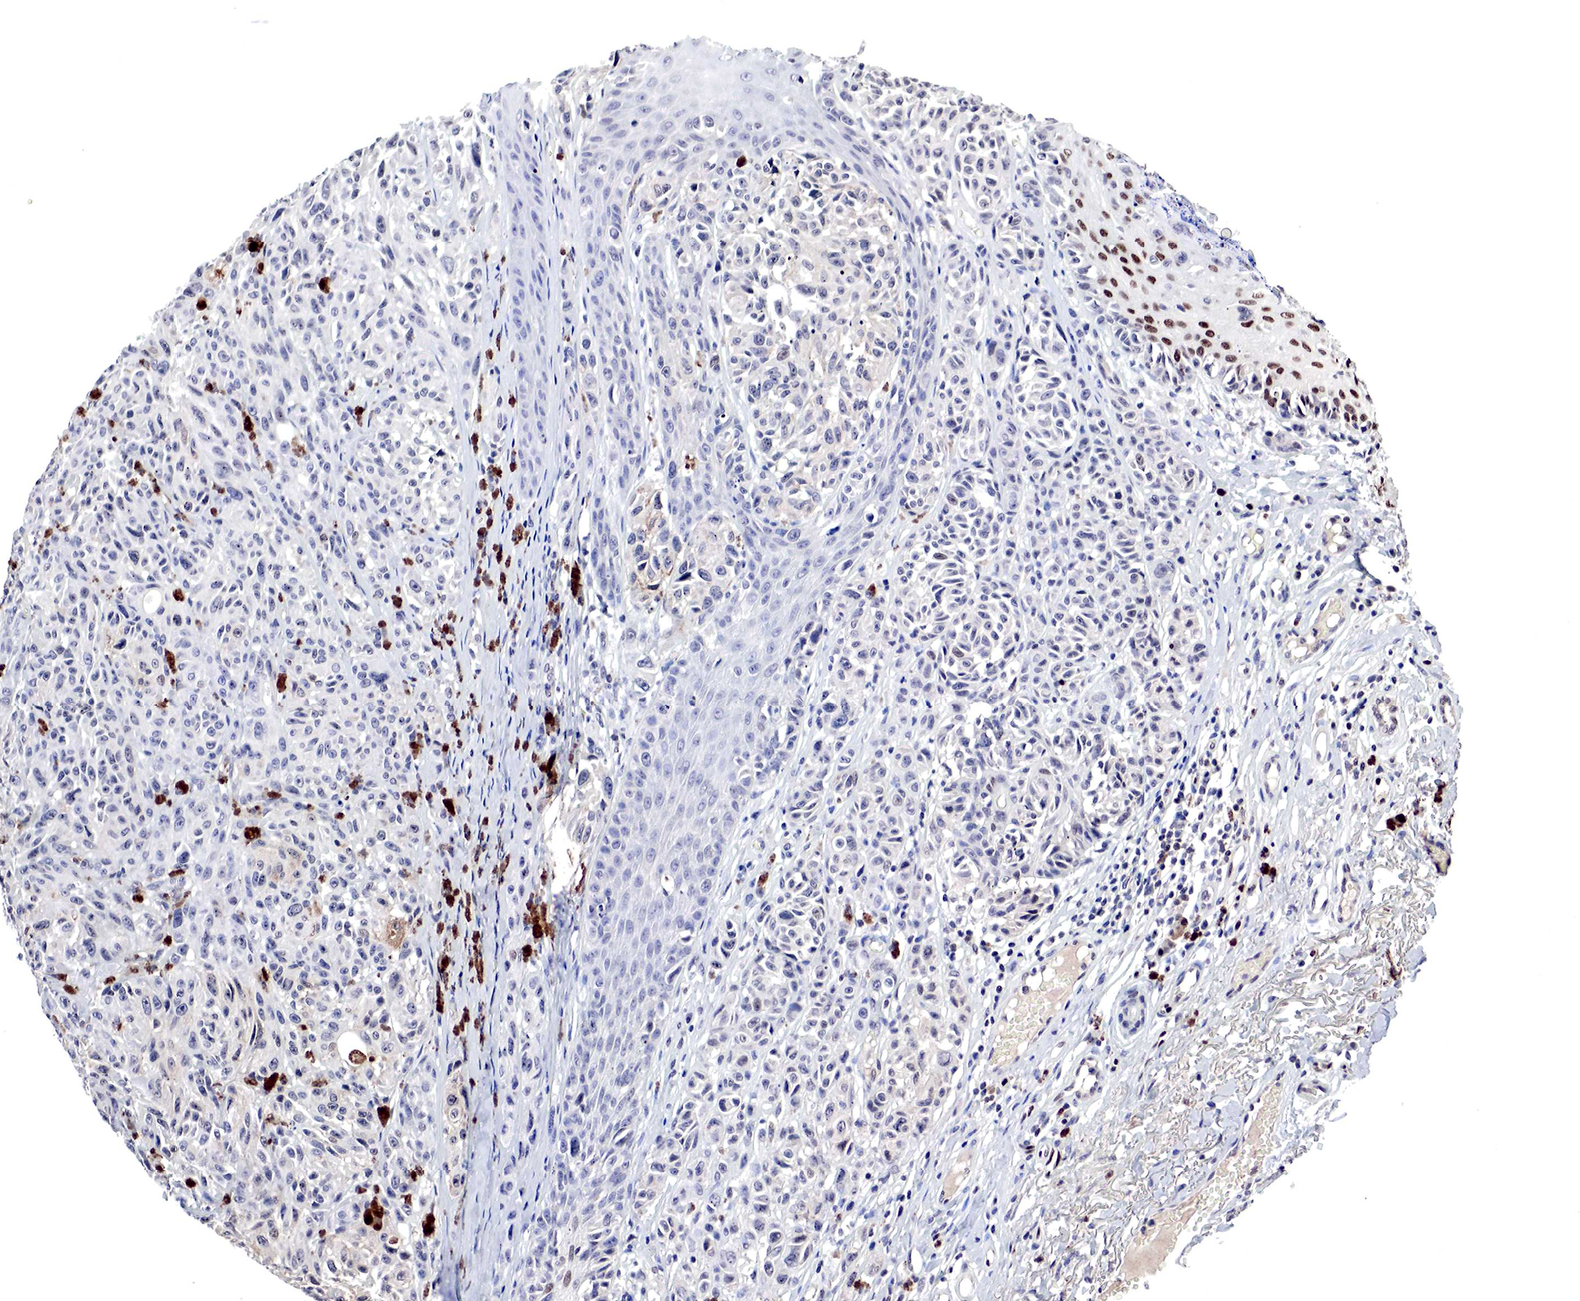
{"staining": {"intensity": "weak", "quantity": "<25%", "location": "cytoplasmic/membranous"}, "tissue": "melanoma", "cell_type": "Tumor cells", "image_type": "cancer", "snomed": [{"axis": "morphology", "description": "Malignant melanoma, NOS"}, {"axis": "topography", "description": "Skin"}], "caption": "Immunohistochemistry (IHC) of human malignant melanoma exhibits no positivity in tumor cells.", "gene": "DACH2", "patient": {"sex": "male", "age": 70}}